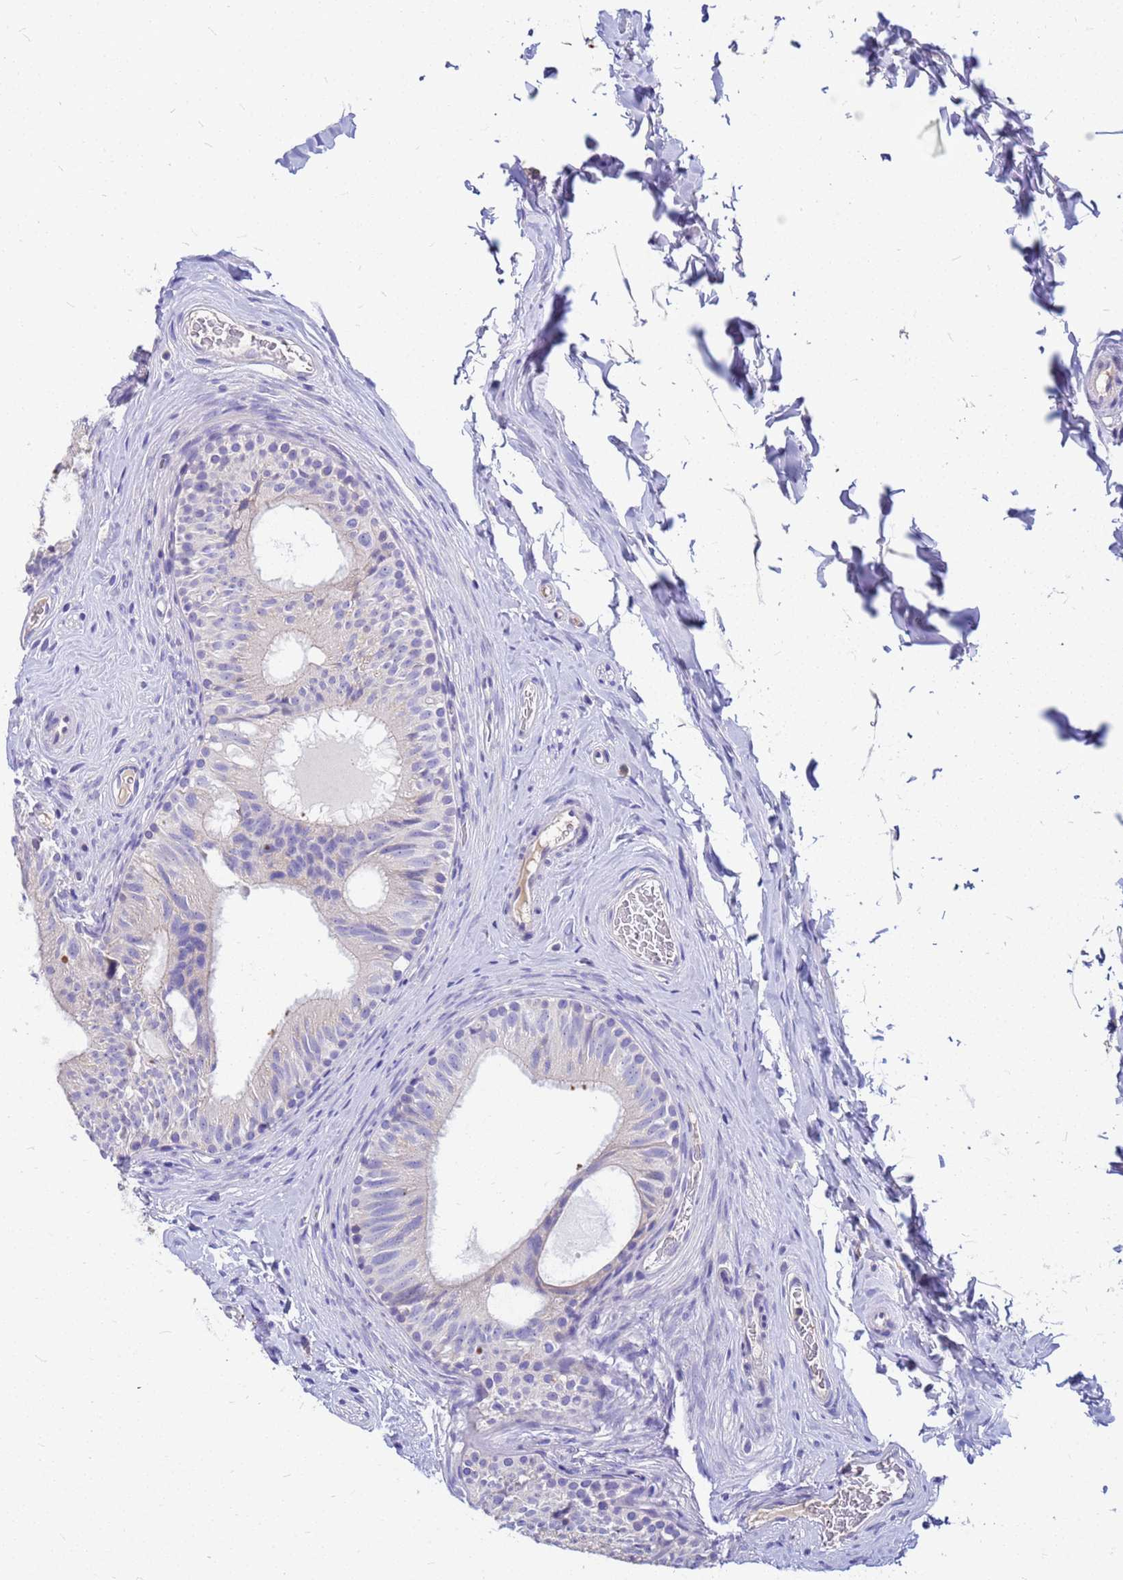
{"staining": {"intensity": "negative", "quantity": "none", "location": "none"}, "tissue": "epididymis", "cell_type": "Glandular cells", "image_type": "normal", "snomed": [{"axis": "morphology", "description": "Normal tissue, NOS"}, {"axis": "topography", "description": "Epididymis"}], "caption": "A high-resolution photomicrograph shows immunohistochemistry staining of benign epididymis, which reveals no significant positivity in glandular cells.", "gene": "DPRX", "patient": {"sex": "male", "age": 34}}